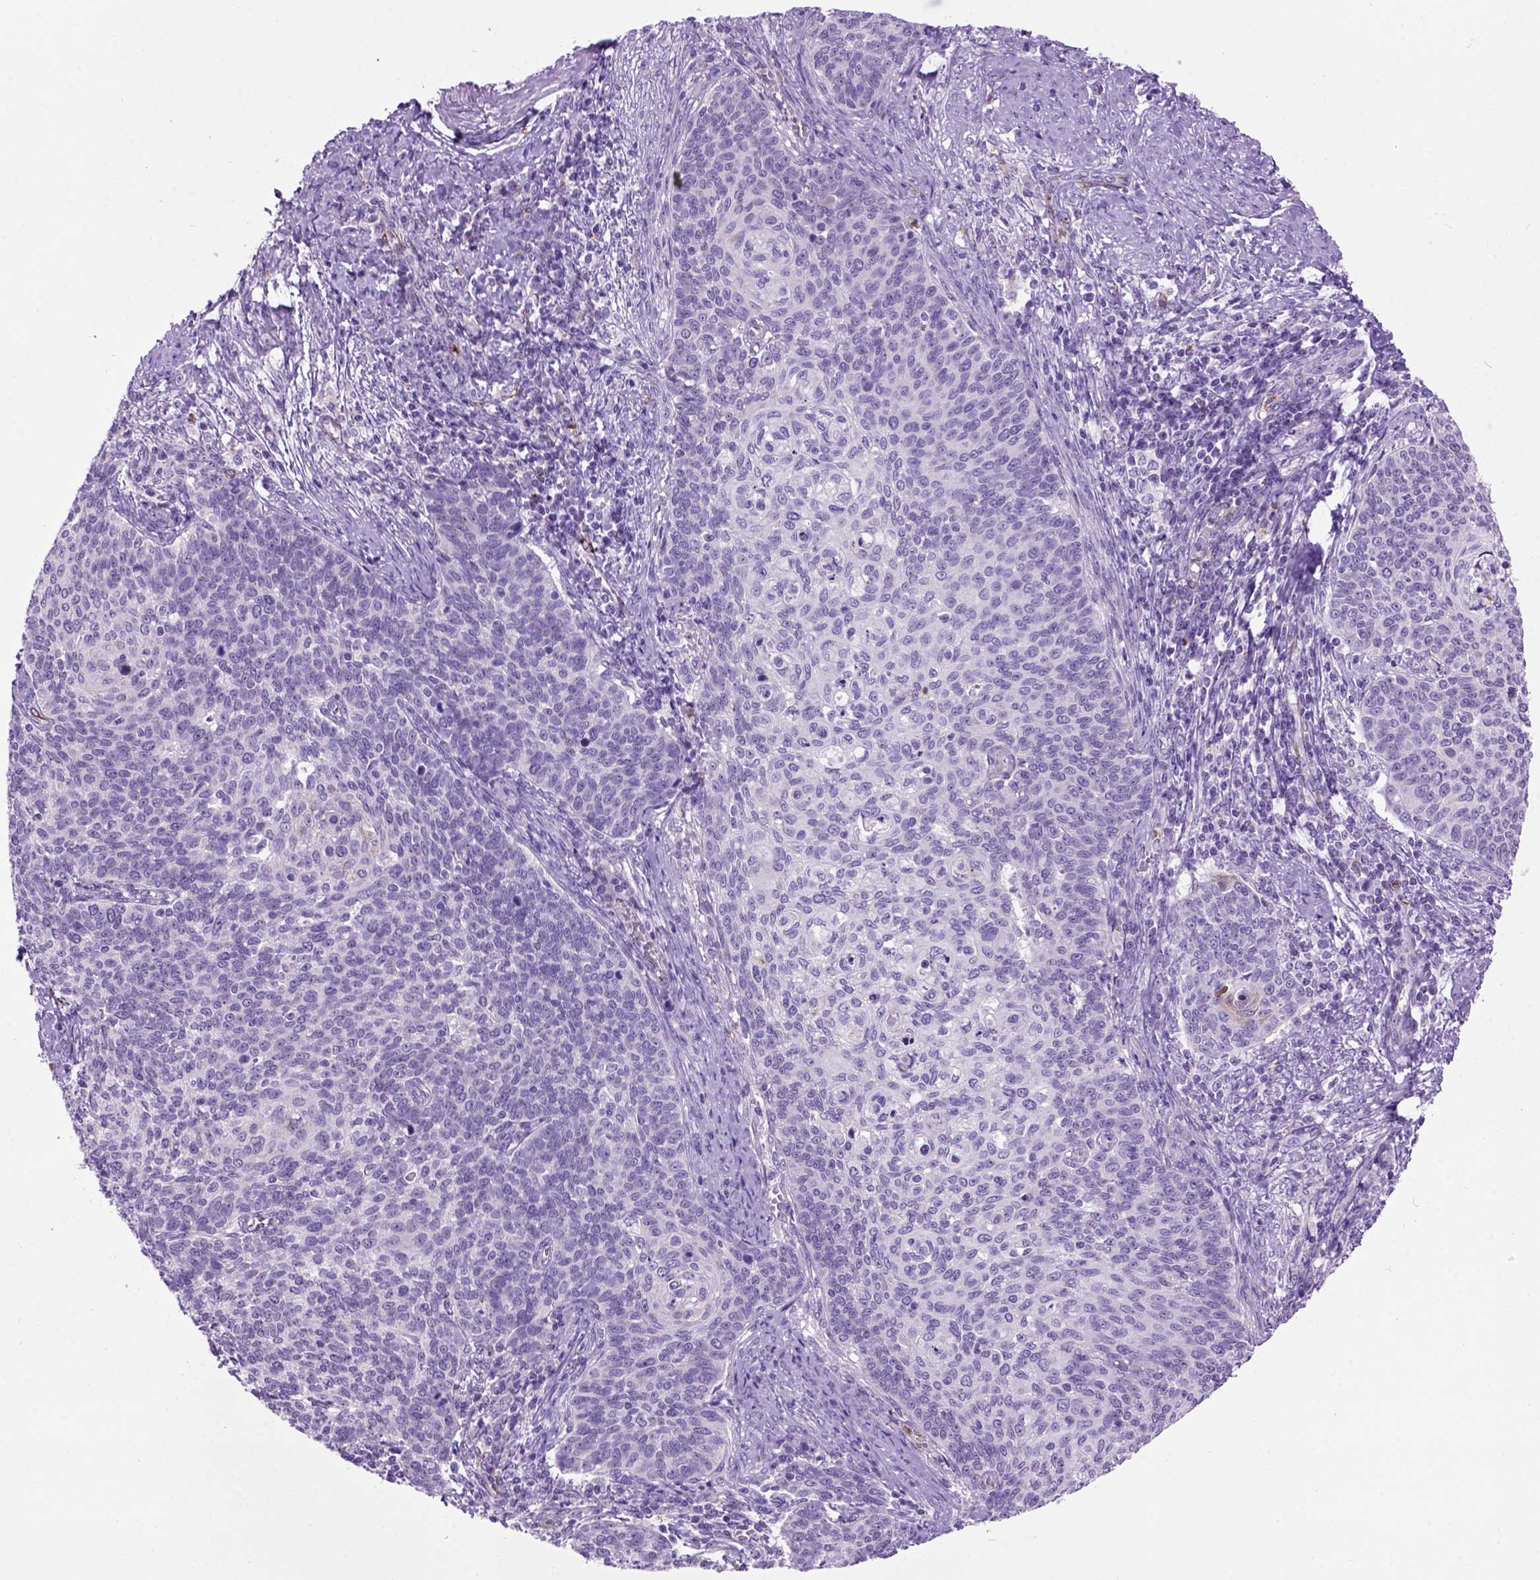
{"staining": {"intensity": "negative", "quantity": "none", "location": "none"}, "tissue": "cervical cancer", "cell_type": "Tumor cells", "image_type": "cancer", "snomed": [{"axis": "morphology", "description": "Normal tissue, NOS"}, {"axis": "morphology", "description": "Squamous cell carcinoma, NOS"}, {"axis": "topography", "description": "Cervix"}], "caption": "High power microscopy photomicrograph of an immunohistochemistry image of squamous cell carcinoma (cervical), revealing no significant staining in tumor cells.", "gene": "MAPT", "patient": {"sex": "female", "age": 39}}